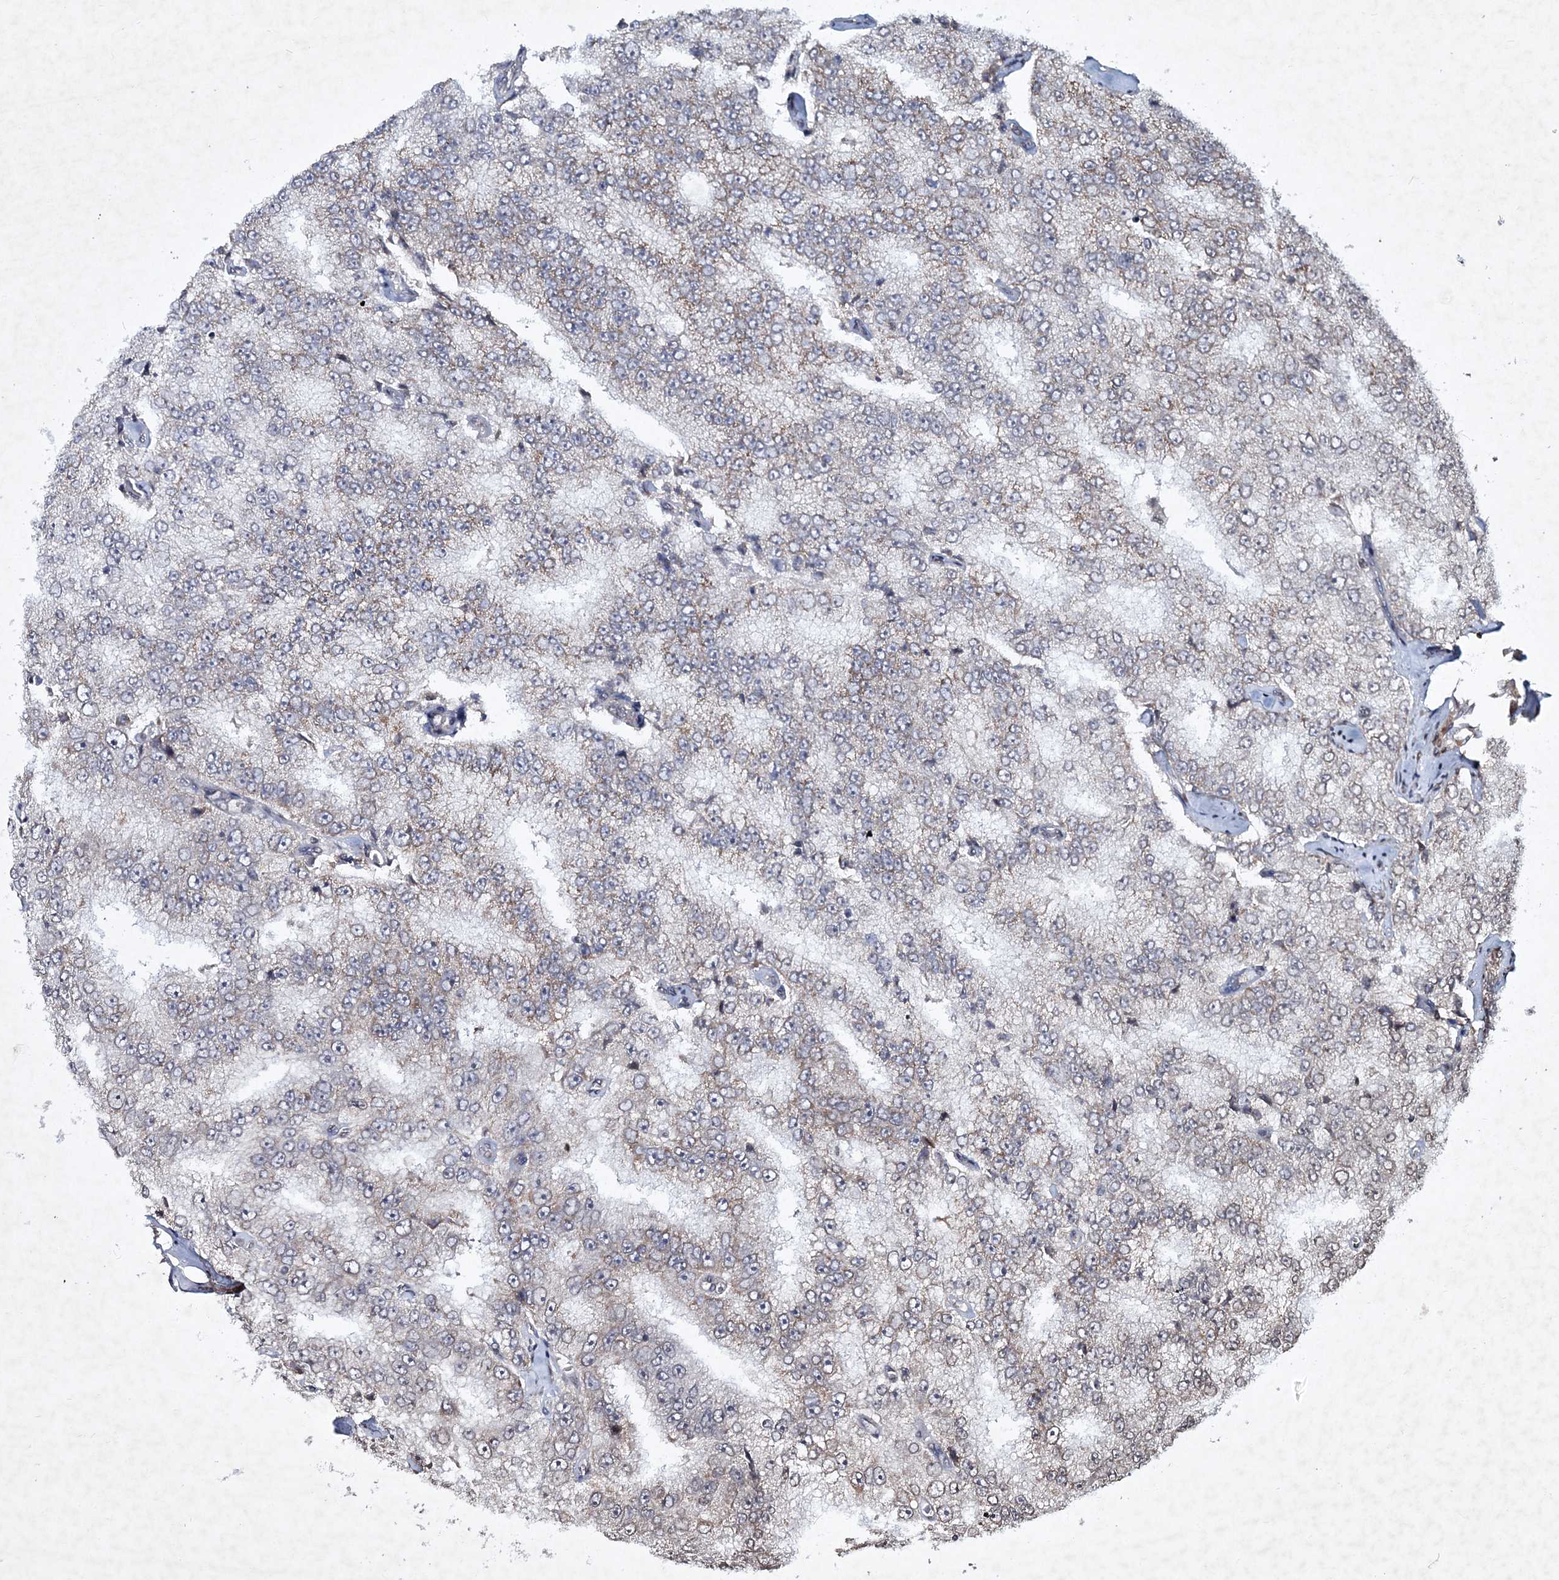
{"staining": {"intensity": "weak", "quantity": "25%-75%", "location": "cytoplasmic/membranous"}, "tissue": "prostate cancer", "cell_type": "Tumor cells", "image_type": "cancer", "snomed": [{"axis": "morphology", "description": "Adenocarcinoma, High grade"}, {"axis": "topography", "description": "Prostate"}], "caption": "An image showing weak cytoplasmic/membranous staining in about 25%-75% of tumor cells in prostate cancer, as visualized by brown immunohistochemical staining.", "gene": "SOWAHB", "patient": {"sex": "male", "age": 58}}